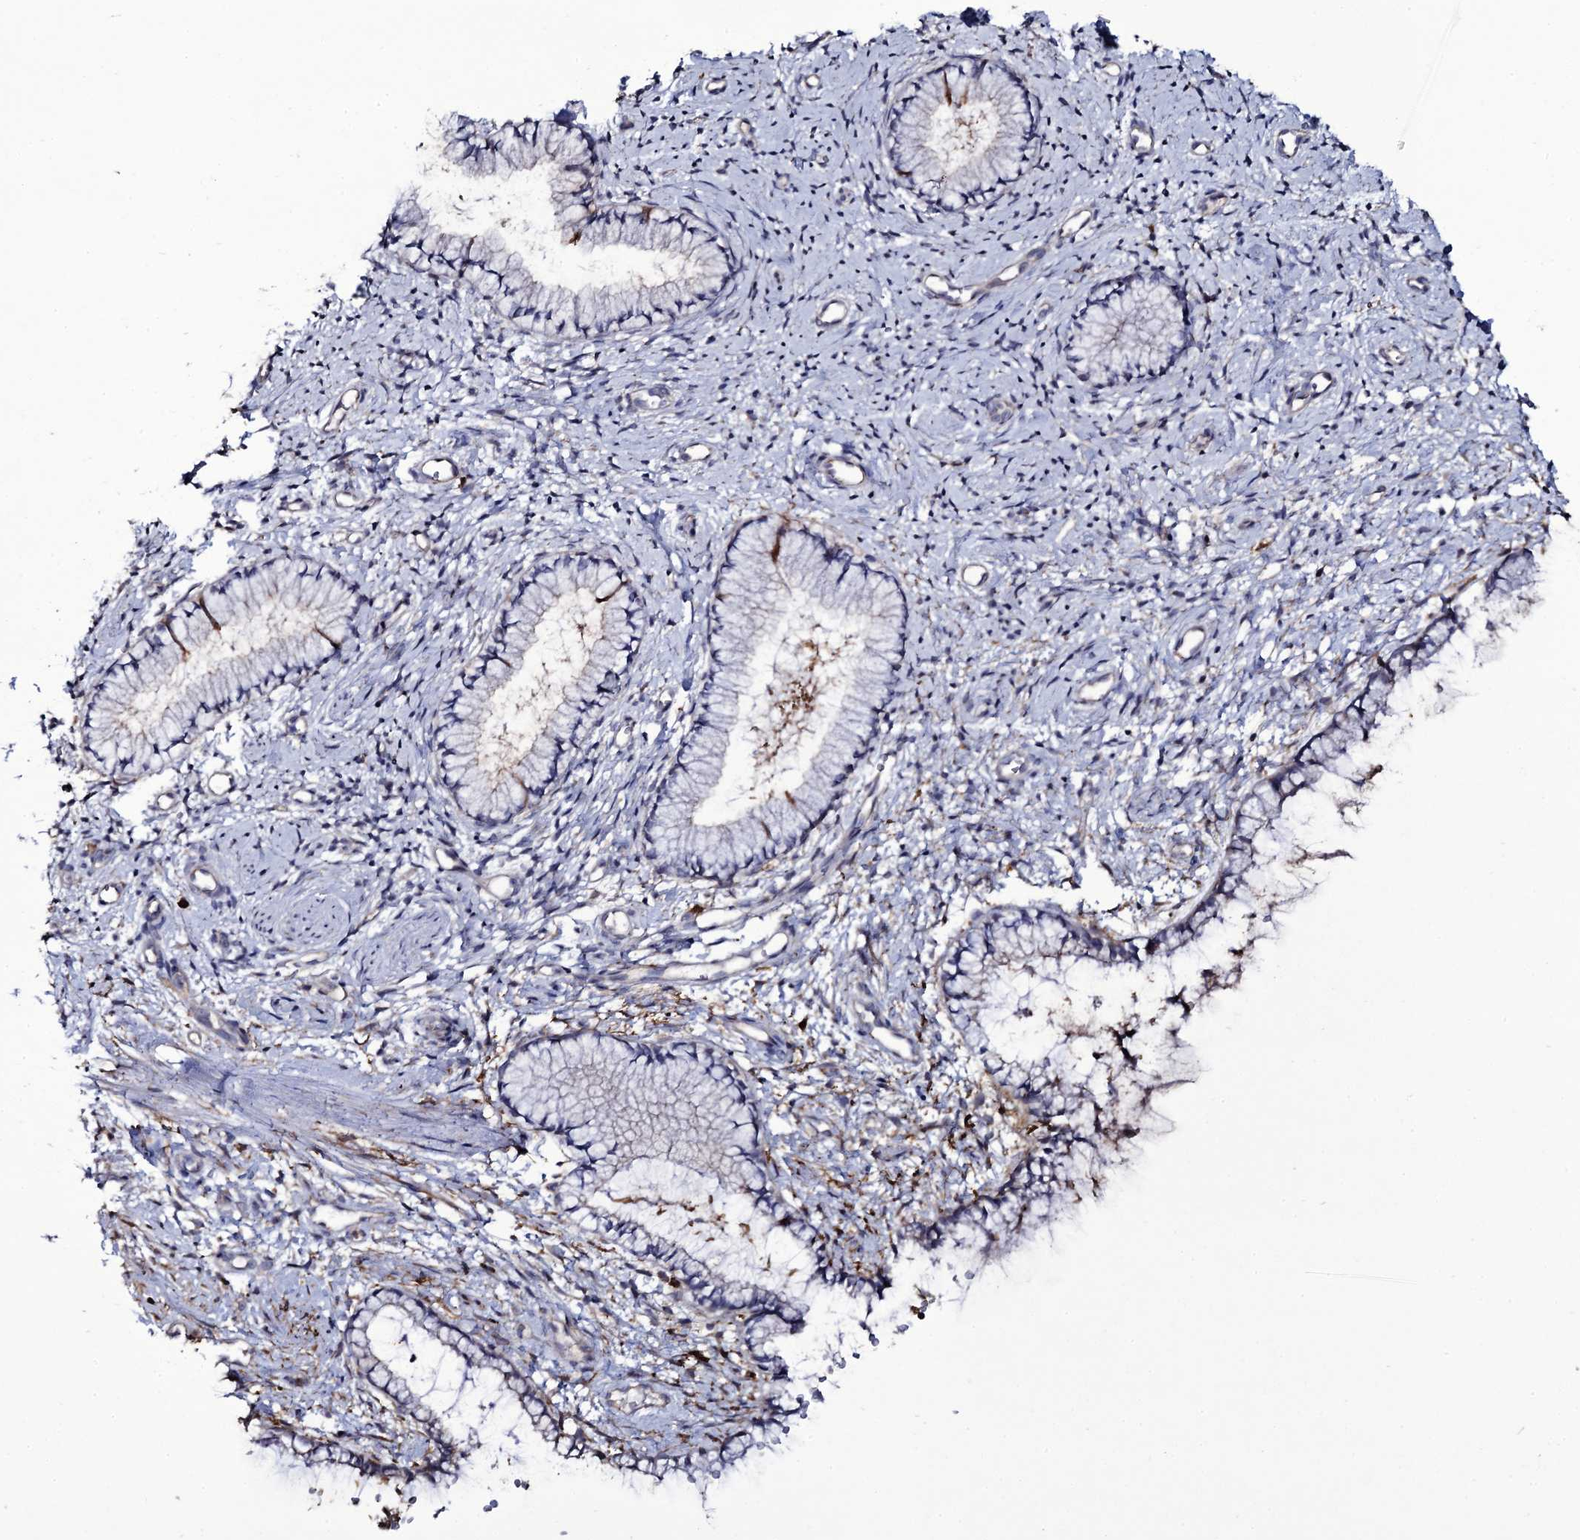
{"staining": {"intensity": "moderate", "quantity": "<25%", "location": "cytoplasmic/membranous"}, "tissue": "cervix", "cell_type": "Glandular cells", "image_type": "normal", "snomed": [{"axis": "morphology", "description": "Normal tissue, NOS"}, {"axis": "topography", "description": "Cervix"}], "caption": "The histopathology image shows immunohistochemical staining of unremarkable cervix. There is moderate cytoplasmic/membranous expression is seen in about <25% of glandular cells. The staining is performed using DAB brown chromogen to label protein expression. The nuclei are counter-stained blue using hematoxylin.", "gene": "TTC23", "patient": {"sex": "female", "age": 57}}